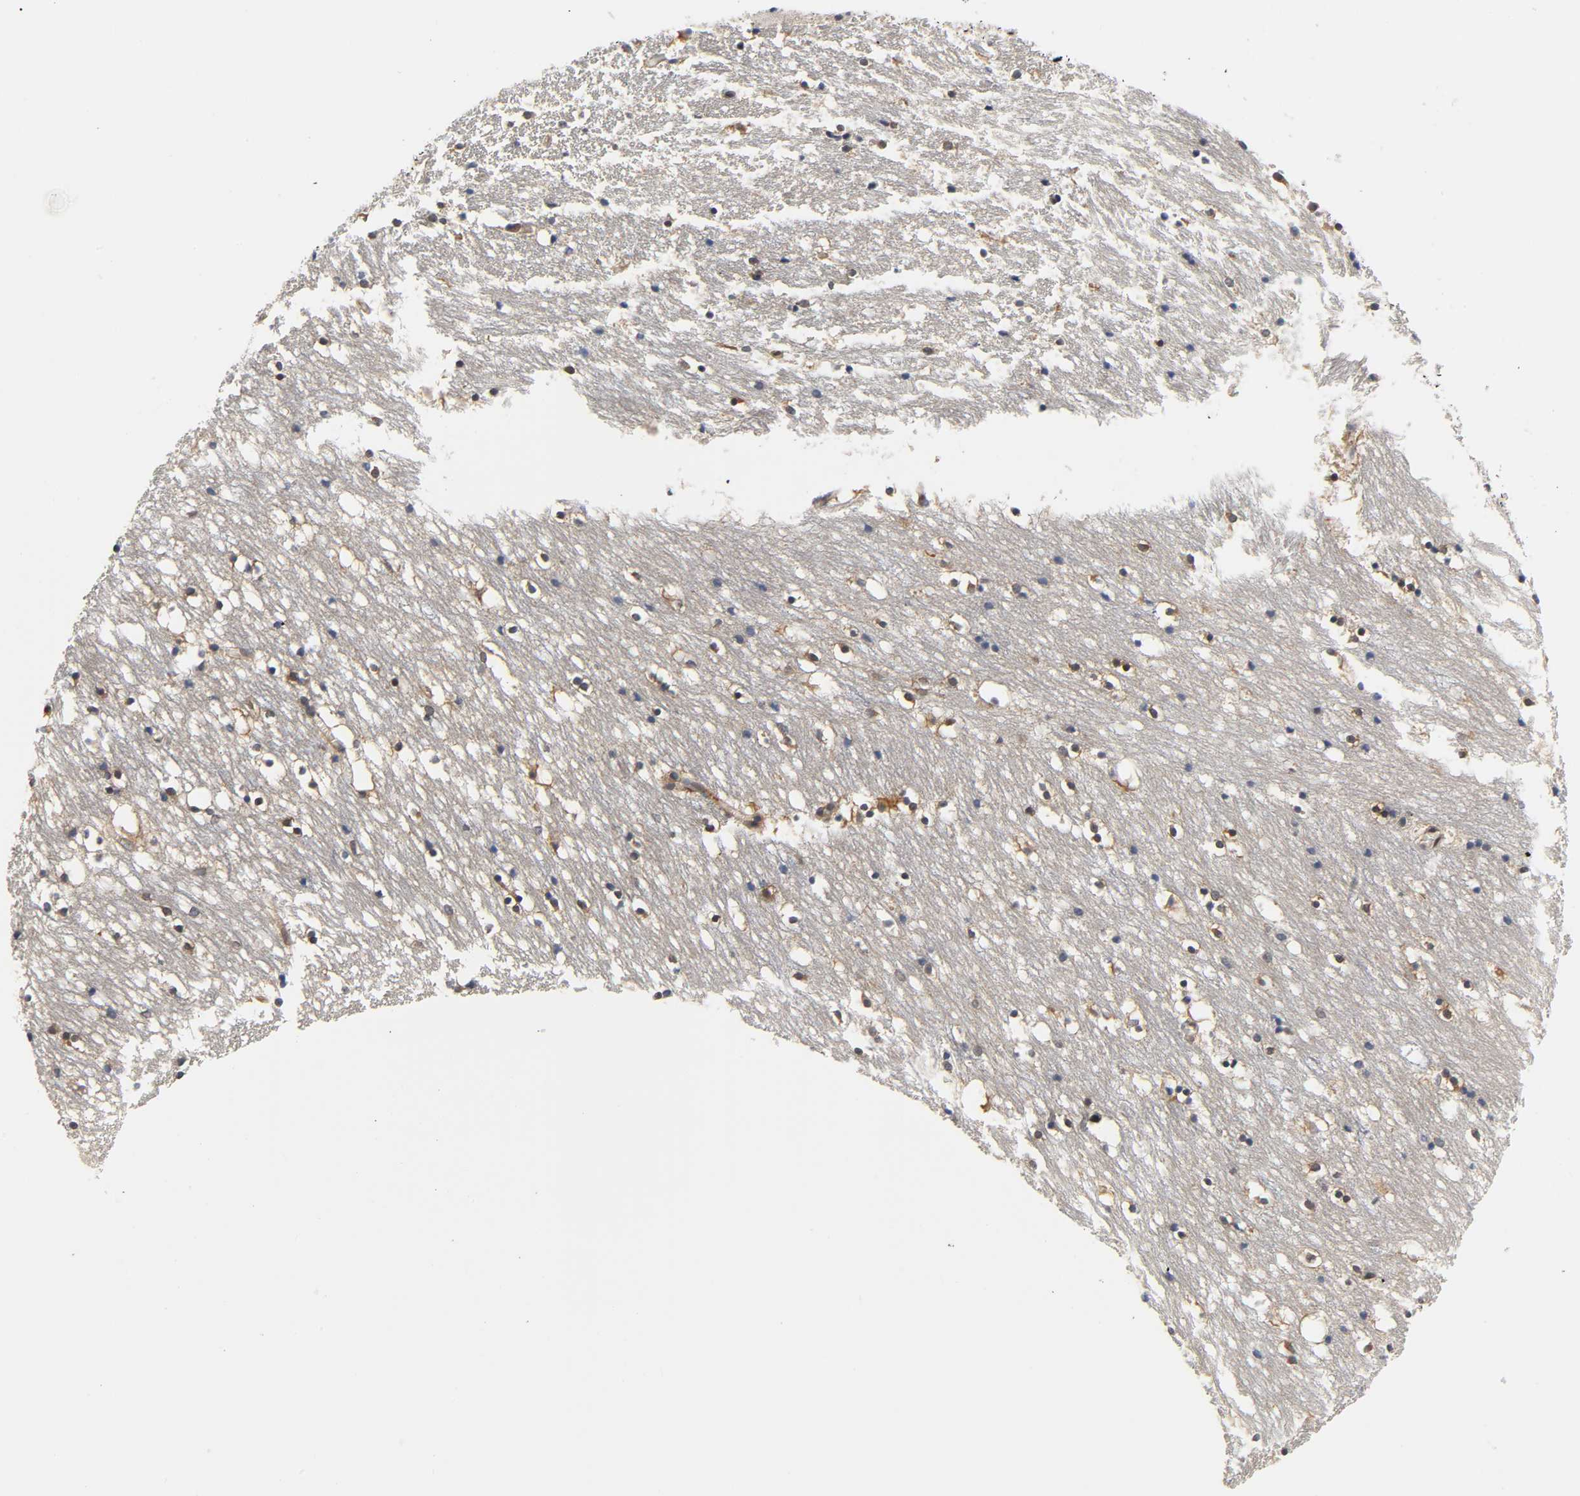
{"staining": {"intensity": "moderate", "quantity": ">75%", "location": "cytoplasmic/membranous,nuclear"}, "tissue": "caudate", "cell_type": "Glial cells", "image_type": "normal", "snomed": [{"axis": "morphology", "description": "Normal tissue, NOS"}, {"axis": "topography", "description": "Lateral ventricle wall"}], "caption": "Benign caudate shows moderate cytoplasmic/membranous,nuclear expression in approximately >75% of glial cells, visualized by immunohistochemistry.", "gene": "FYN", "patient": {"sex": "male", "age": 45}}